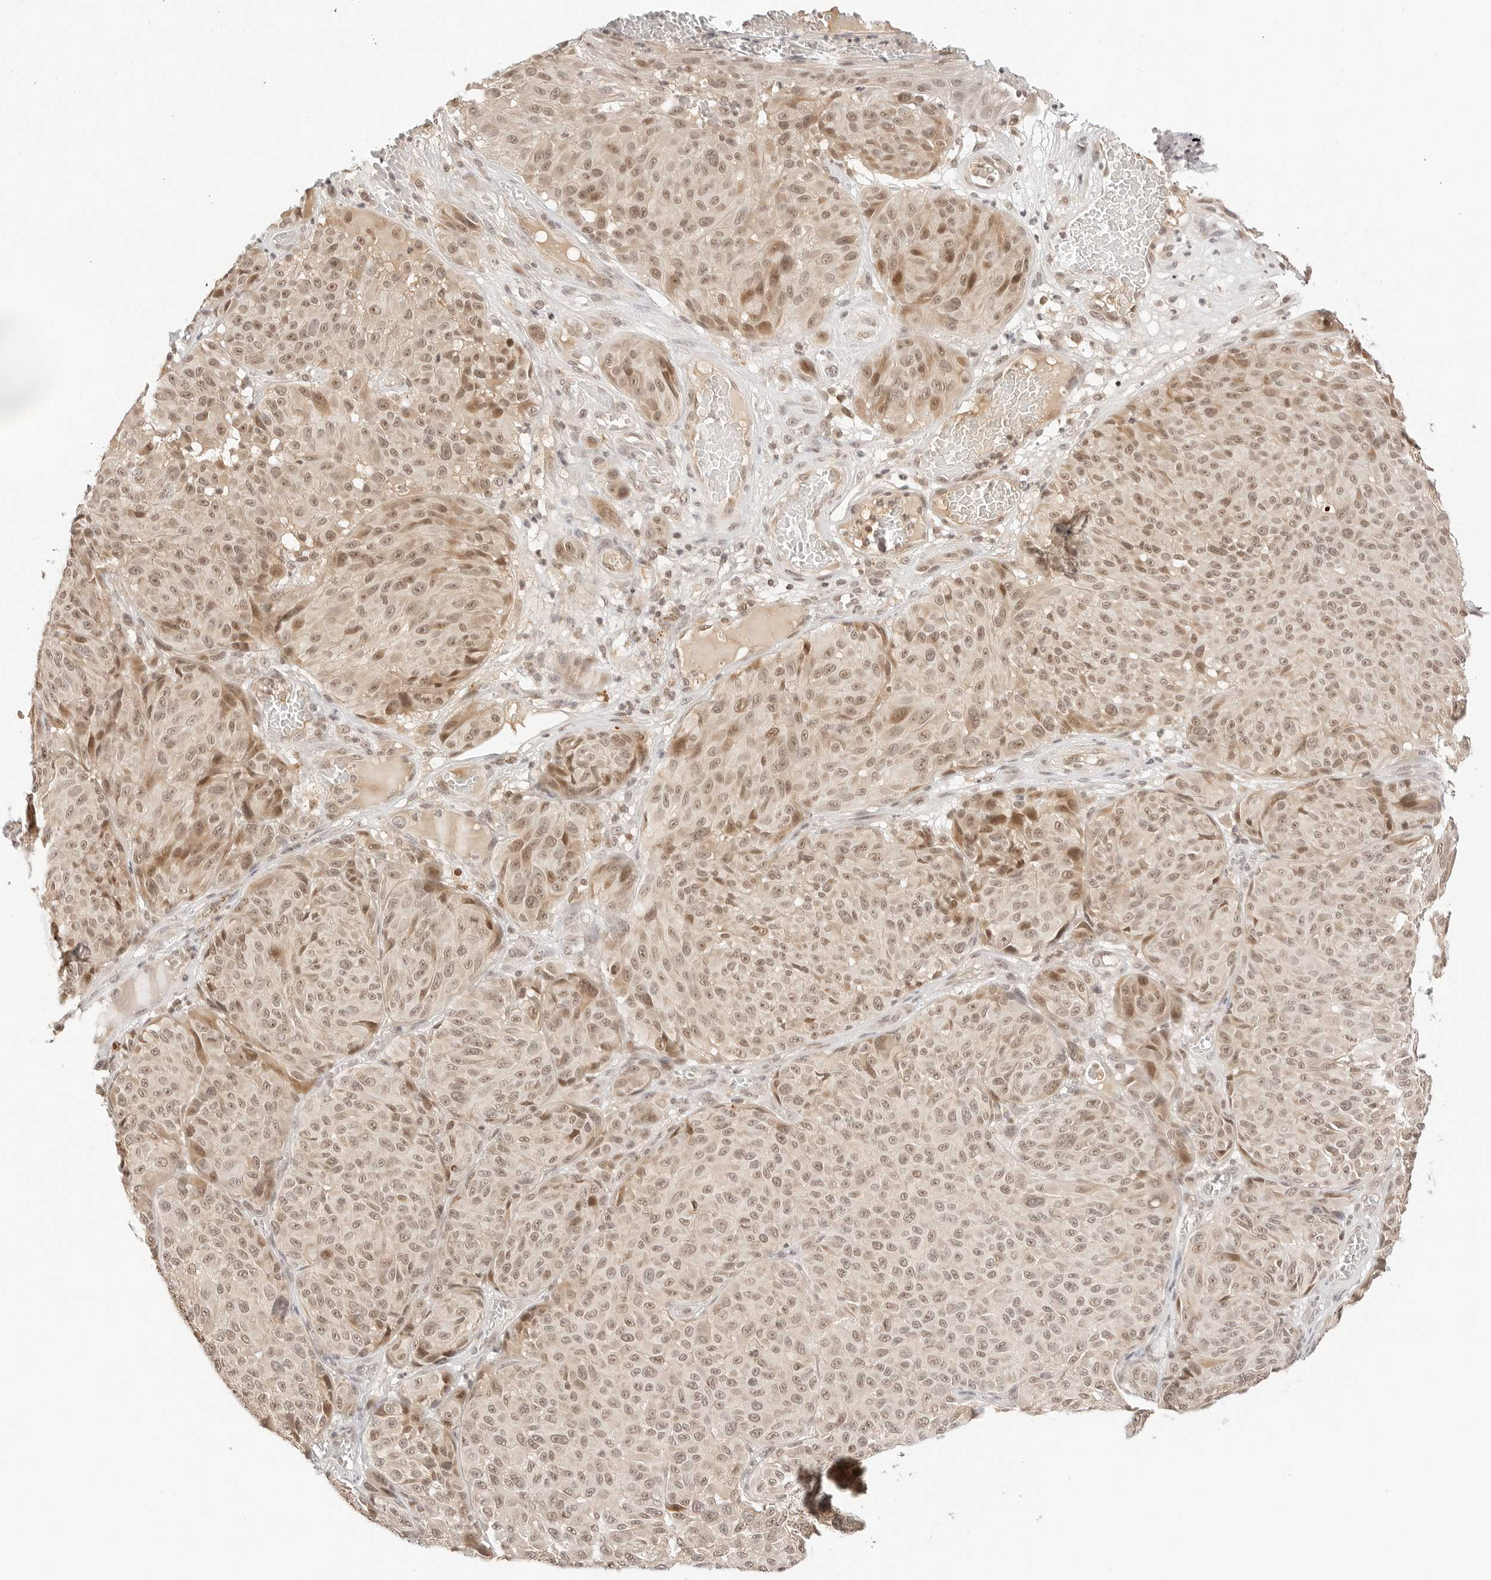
{"staining": {"intensity": "weak", "quantity": ">75%", "location": "nuclear"}, "tissue": "melanoma", "cell_type": "Tumor cells", "image_type": "cancer", "snomed": [{"axis": "morphology", "description": "Malignant melanoma, NOS"}, {"axis": "topography", "description": "Skin"}], "caption": "Immunohistochemical staining of malignant melanoma reveals weak nuclear protein expression in about >75% of tumor cells. The staining was performed using DAB (3,3'-diaminobenzidine), with brown indicating positive protein expression. Nuclei are stained blue with hematoxylin.", "gene": "SEPTIN4", "patient": {"sex": "male", "age": 83}}